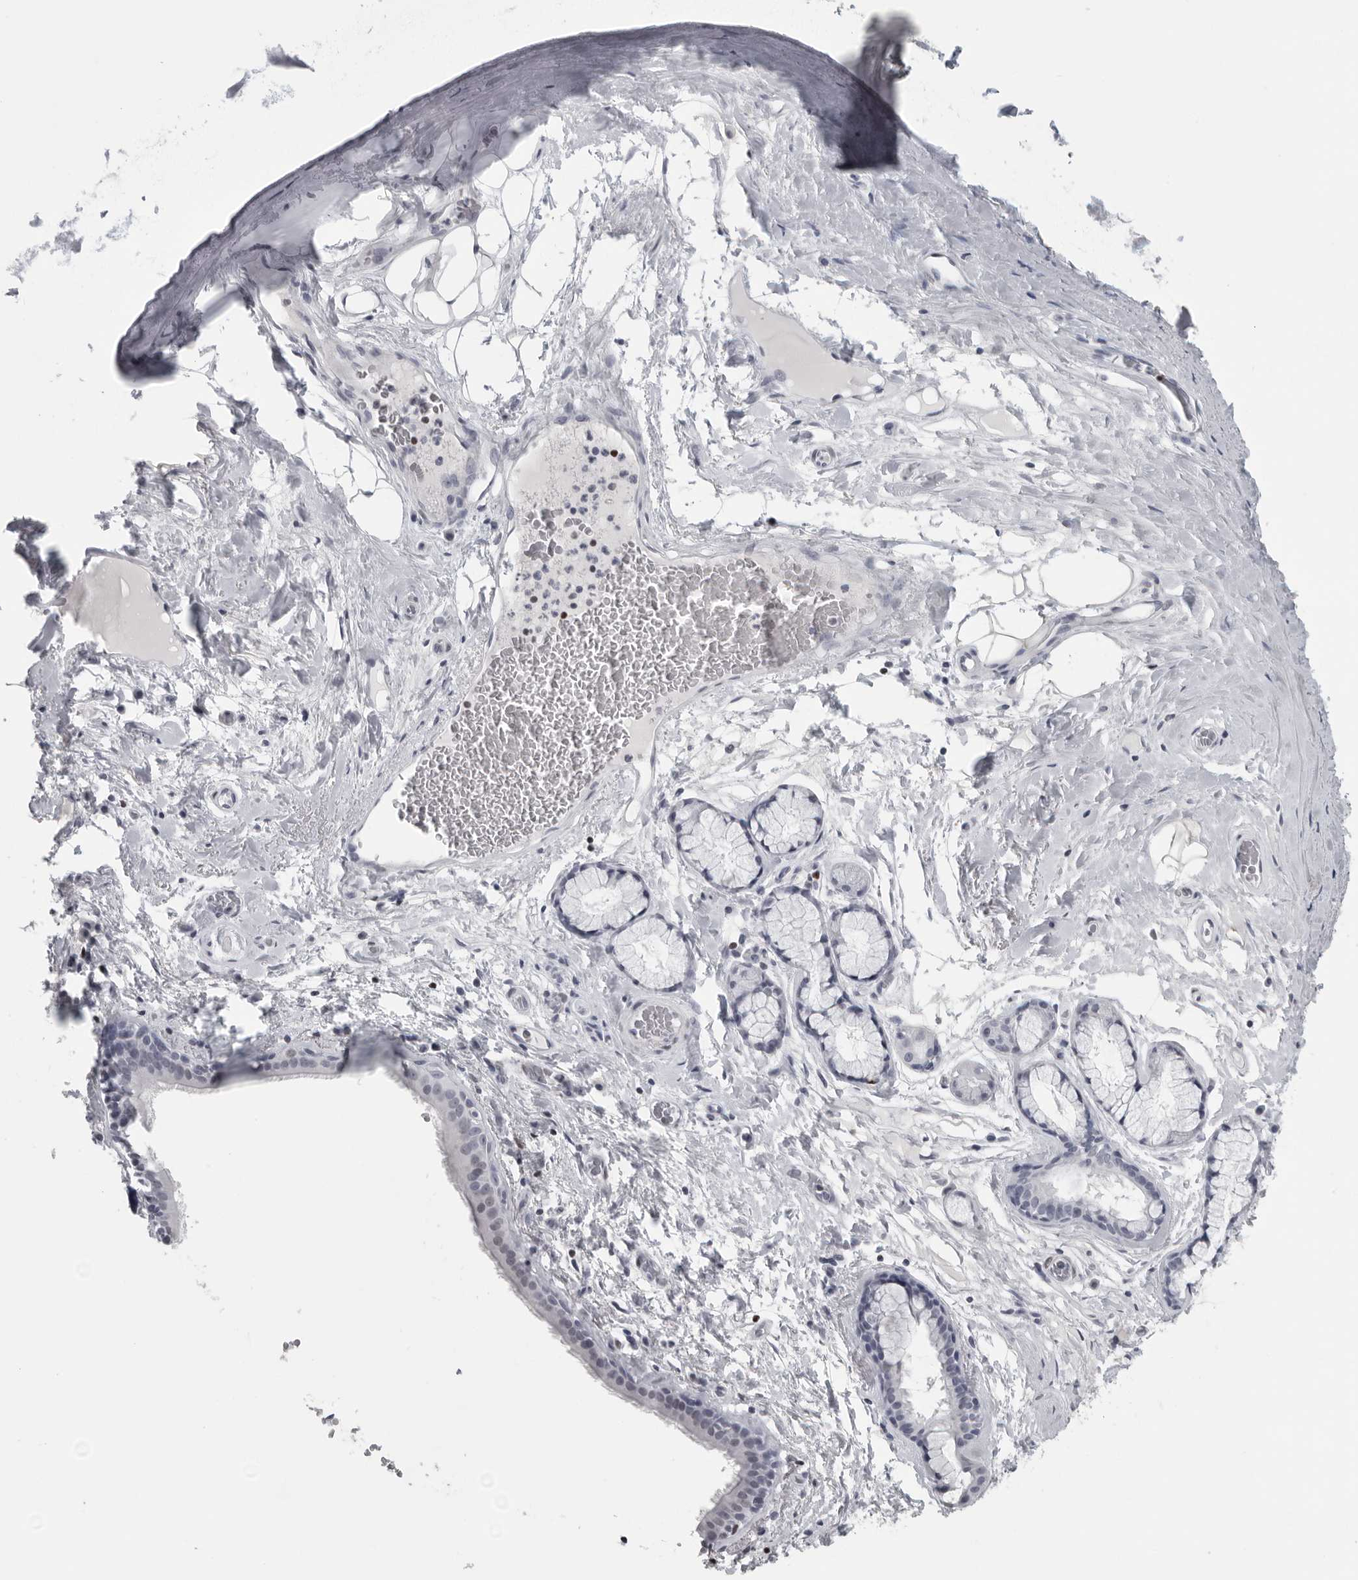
{"staining": {"intensity": "negative", "quantity": "none", "location": "none"}, "tissue": "adipose tissue", "cell_type": "Adipocytes", "image_type": "normal", "snomed": [{"axis": "morphology", "description": "Normal tissue, NOS"}, {"axis": "topography", "description": "Cartilage tissue"}], "caption": "Image shows no protein expression in adipocytes of unremarkable adipose tissue. Nuclei are stained in blue.", "gene": "SATB2", "patient": {"sex": "female", "age": 63}}